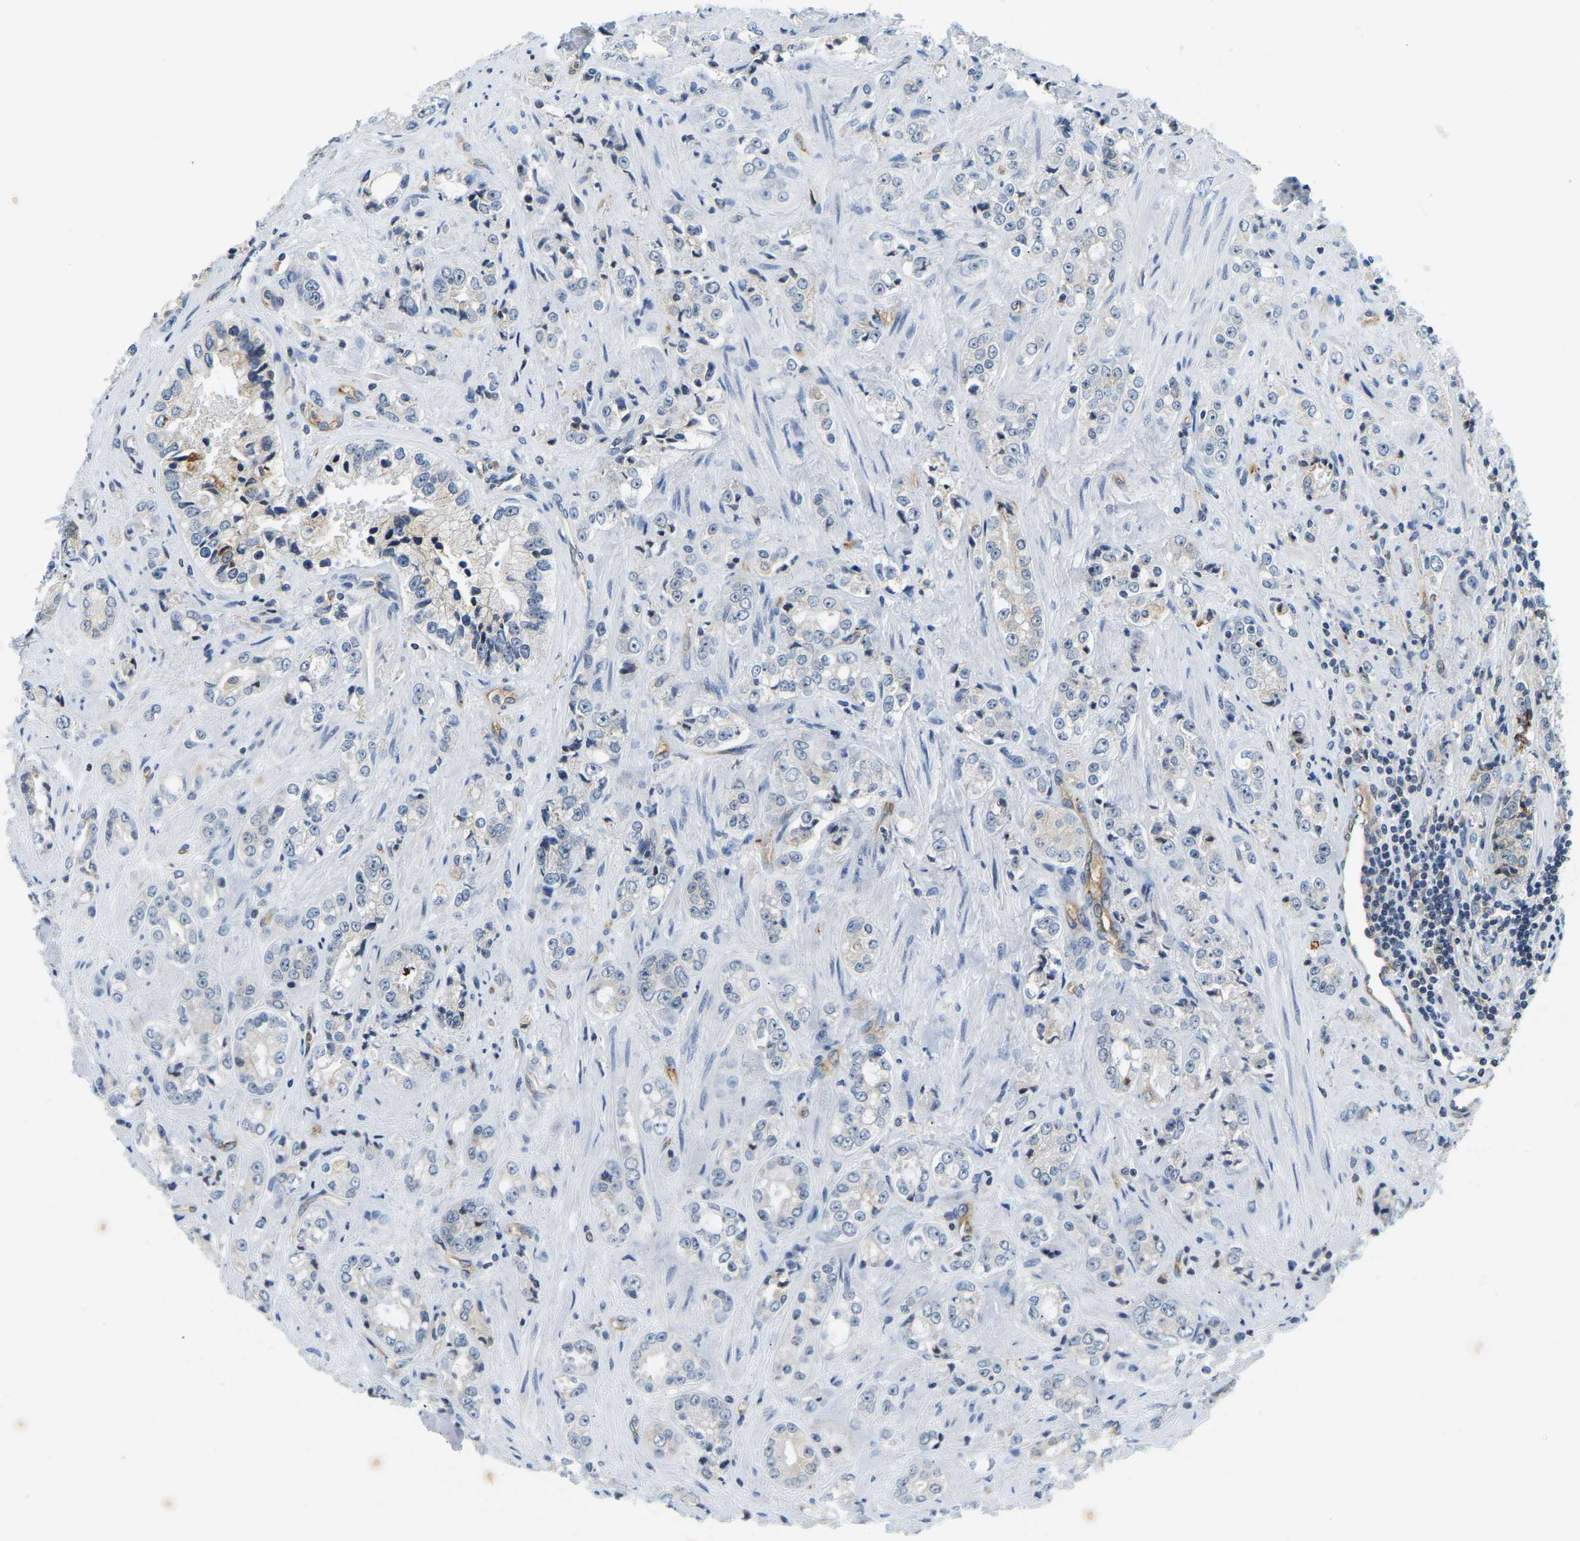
{"staining": {"intensity": "moderate", "quantity": "<25%", "location": "cytoplasmic/membranous"}, "tissue": "prostate cancer", "cell_type": "Tumor cells", "image_type": "cancer", "snomed": [{"axis": "morphology", "description": "Adenocarcinoma, High grade"}, {"axis": "topography", "description": "Prostate"}], "caption": "This is a photomicrograph of immunohistochemistry (IHC) staining of high-grade adenocarcinoma (prostate), which shows moderate expression in the cytoplasmic/membranous of tumor cells.", "gene": "RRP1", "patient": {"sex": "male", "age": 61}}